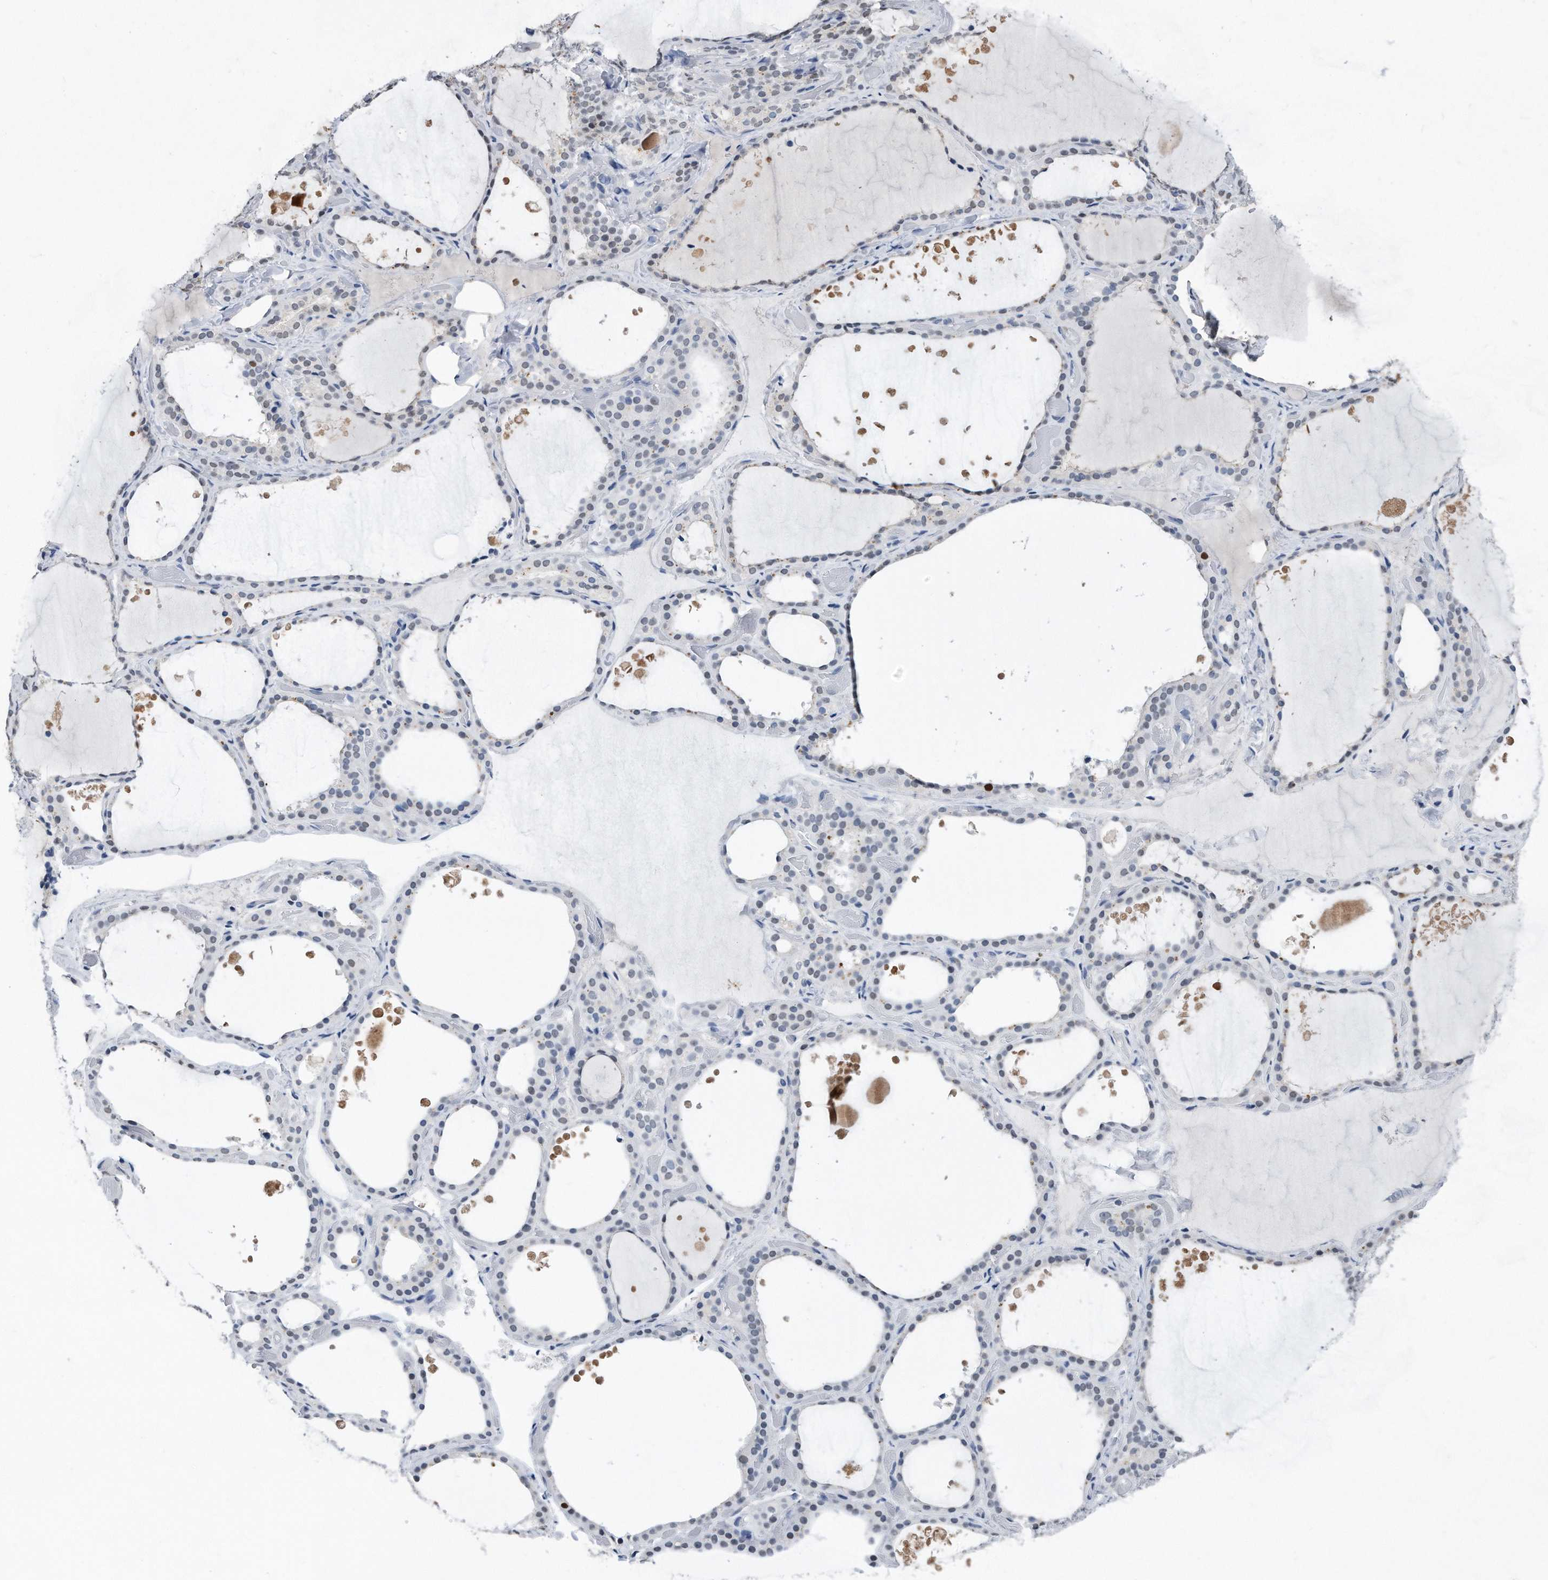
{"staining": {"intensity": "negative", "quantity": "none", "location": "none"}, "tissue": "thyroid gland", "cell_type": "Glandular cells", "image_type": "normal", "snomed": [{"axis": "morphology", "description": "Normal tissue, NOS"}, {"axis": "topography", "description": "Thyroid gland"}], "caption": "This is an immunohistochemistry (IHC) image of unremarkable human thyroid gland. There is no positivity in glandular cells.", "gene": "PCNA", "patient": {"sex": "female", "age": 44}}